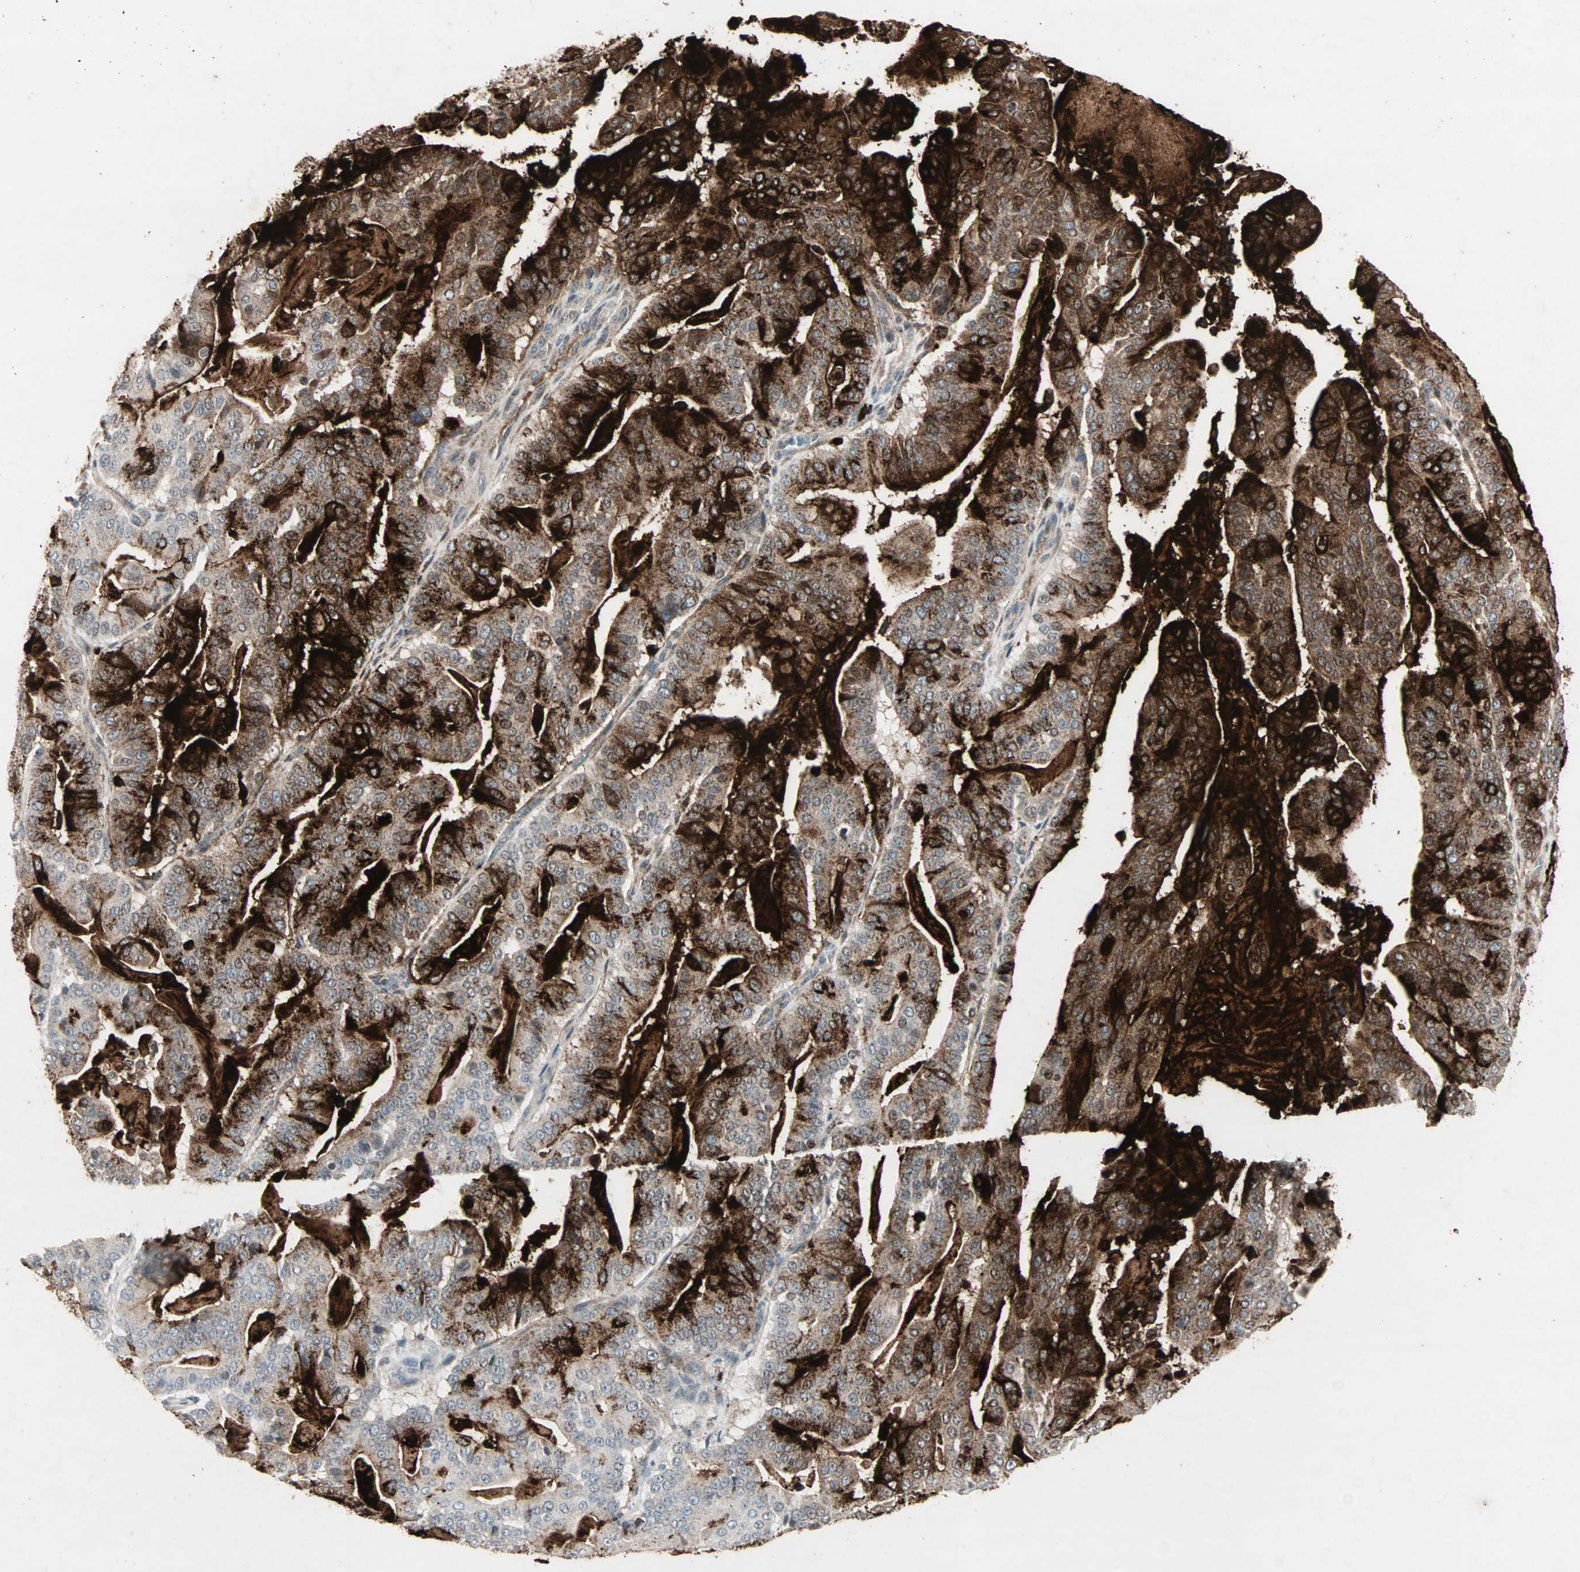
{"staining": {"intensity": "strong", "quantity": ">75%", "location": "cytoplasmic/membranous"}, "tissue": "pancreatic cancer", "cell_type": "Tumor cells", "image_type": "cancer", "snomed": [{"axis": "morphology", "description": "Adenocarcinoma, NOS"}, {"axis": "topography", "description": "Pancreas"}], "caption": "This photomicrograph displays pancreatic cancer stained with IHC to label a protein in brown. The cytoplasmic/membranous of tumor cells show strong positivity for the protein. Nuclei are counter-stained blue.", "gene": "CEACAM6", "patient": {"sex": "male", "age": 63}}